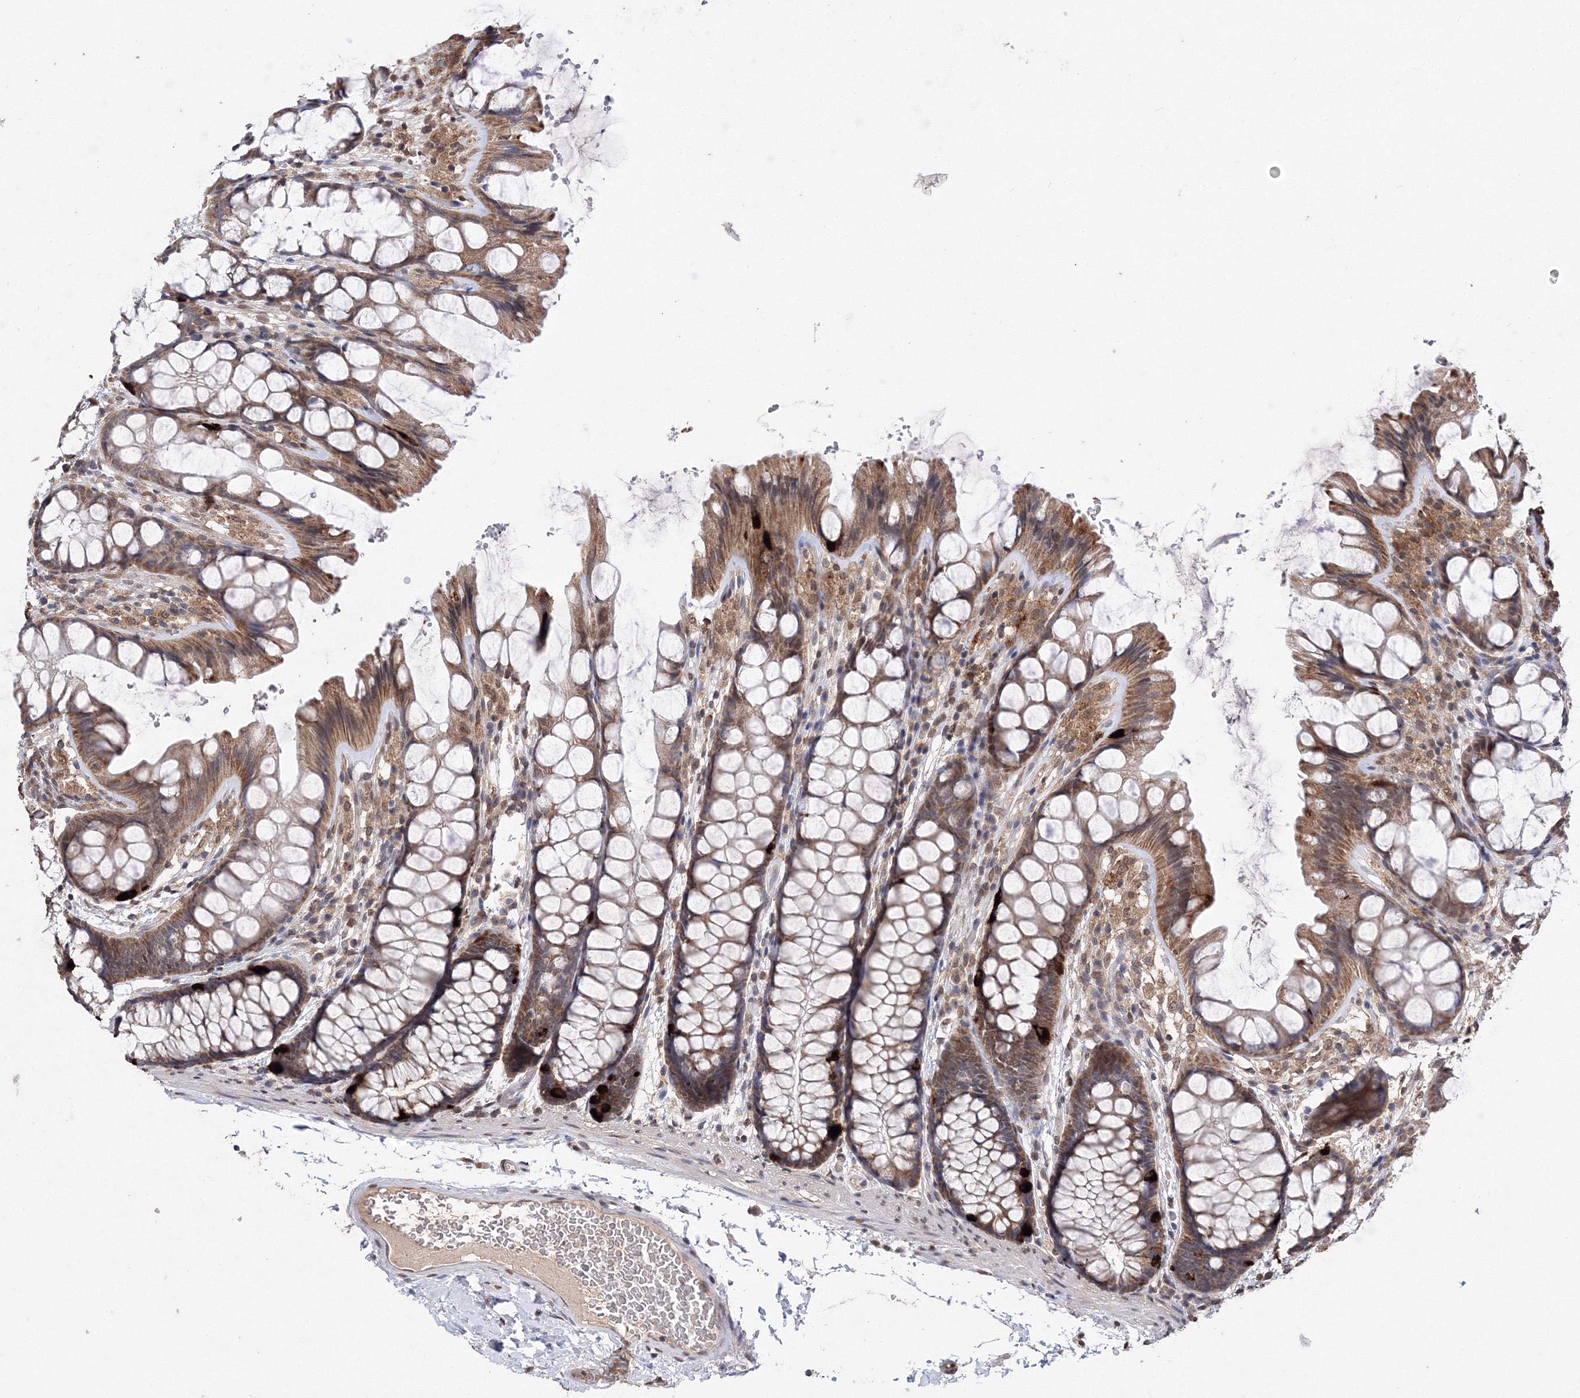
{"staining": {"intensity": "moderate", "quantity": ">75%", "location": "cytoplasmic/membranous,nuclear"}, "tissue": "colon", "cell_type": "Endothelial cells", "image_type": "normal", "snomed": [{"axis": "morphology", "description": "Normal tissue, NOS"}, {"axis": "topography", "description": "Colon"}], "caption": "Immunohistochemistry (IHC) image of normal colon: human colon stained using immunohistochemistry reveals medium levels of moderate protein expression localized specifically in the cytoplasmic/membranous,nuclear of endothelial cells, appearing as a cytoplasmic/membranous,nuclear brown color.", "gene": "GPN1", "patient": {"sex": "male", "age": 47}}